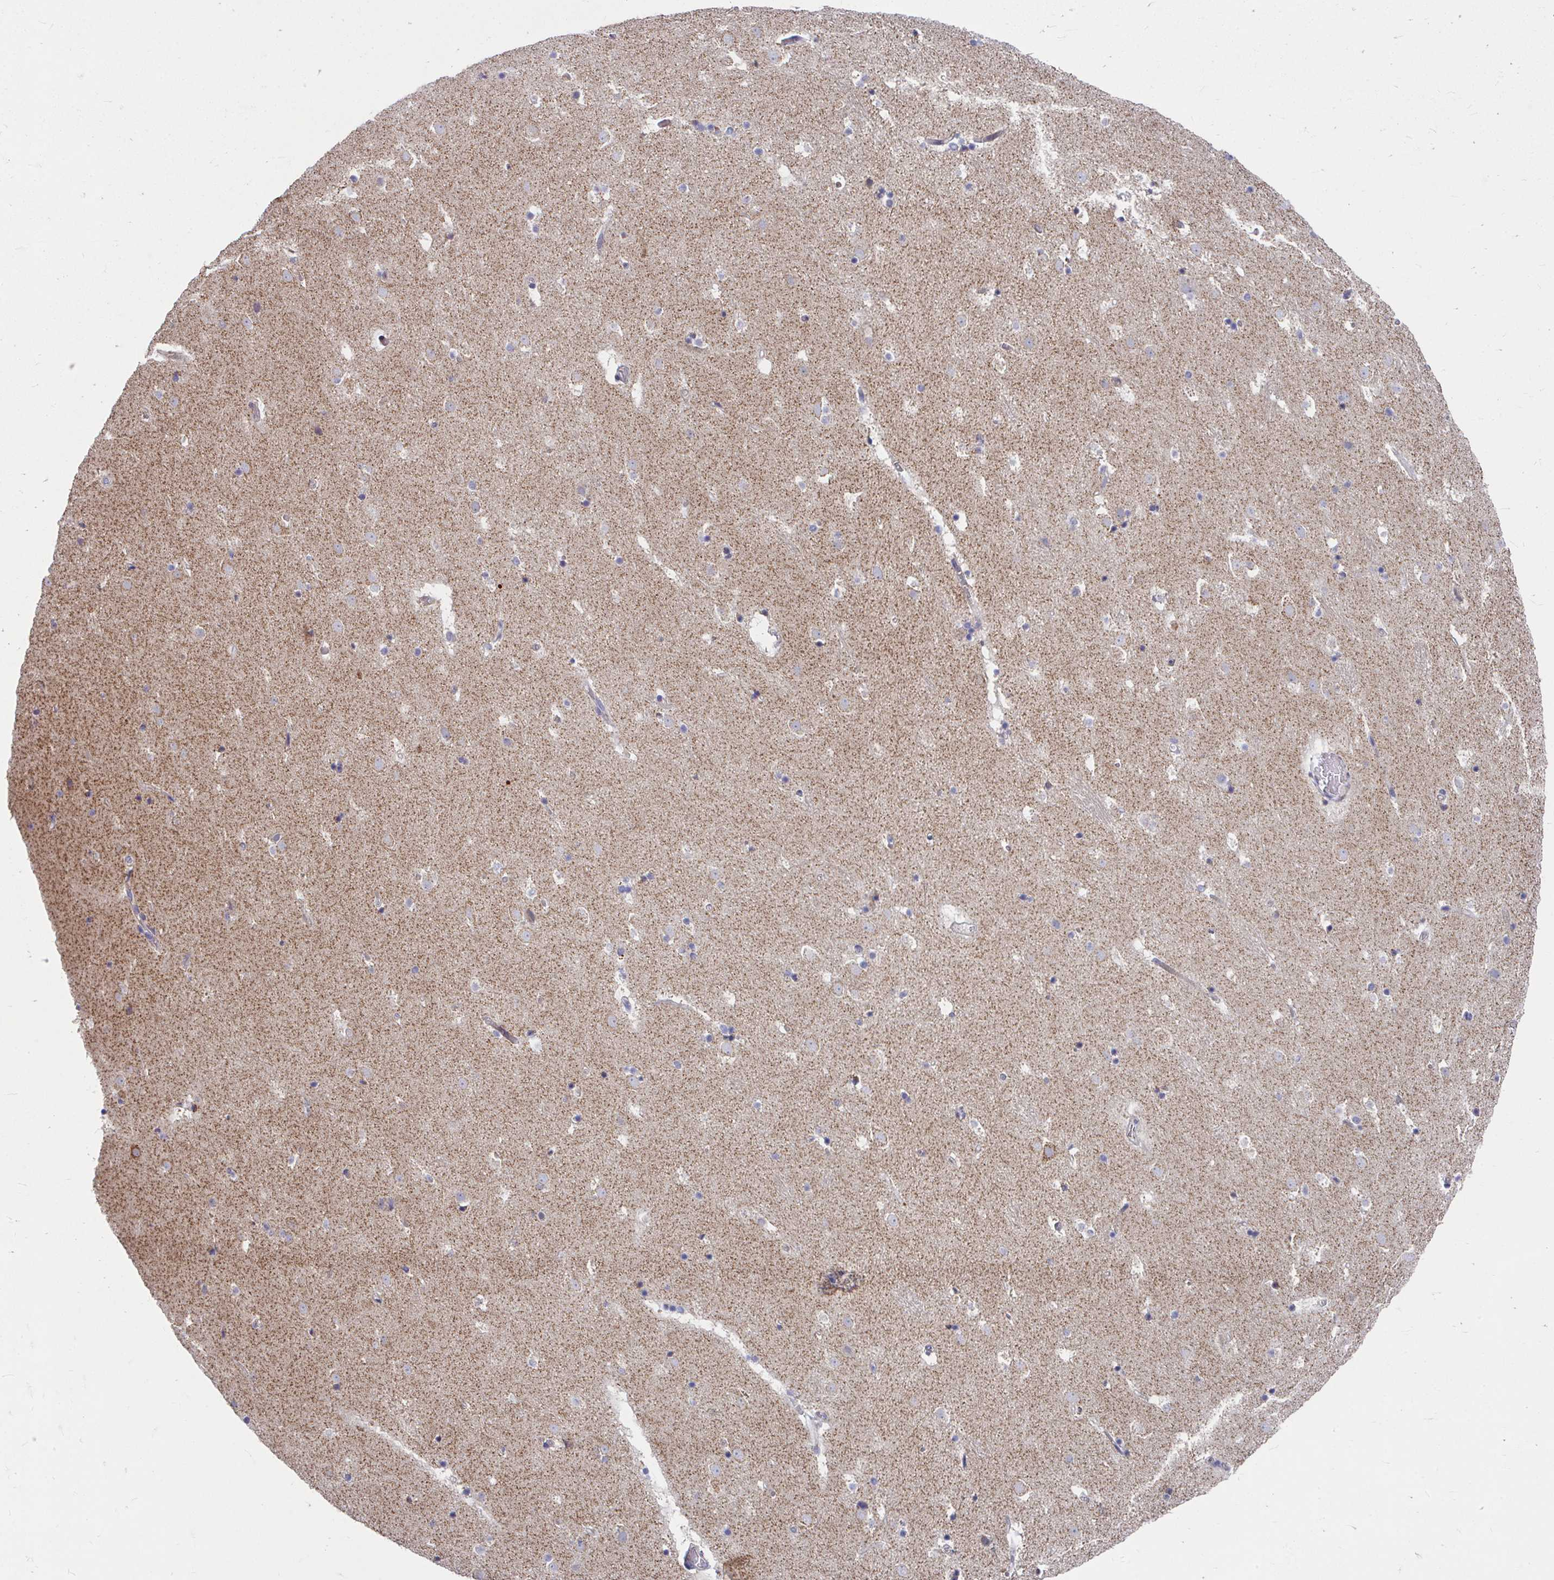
{"staining": {"intensity": "negative", "quantity": "none", "location": "none"}, "tissue": "caudate", "cell_type": "Glial cells", "image_type": "normal", "snomed": [{"axis": "morphology", "description": "Normal tissue, NOS"}, {"axis": "topography", "description": "Lateral ventricle wall"}], "caption": "High power microscopy histopathology image of an IHC image of unremarkable caudate, revealing no significant expression in glial cells. (Stains: DAB (3,3'-diaminobenzidine) IHC with hematoxylin counter stain, Microscopy: brightfield microscopy at high magnification).", "gene": "PEX3", "patient": {"sex": "male", "age": 37}}